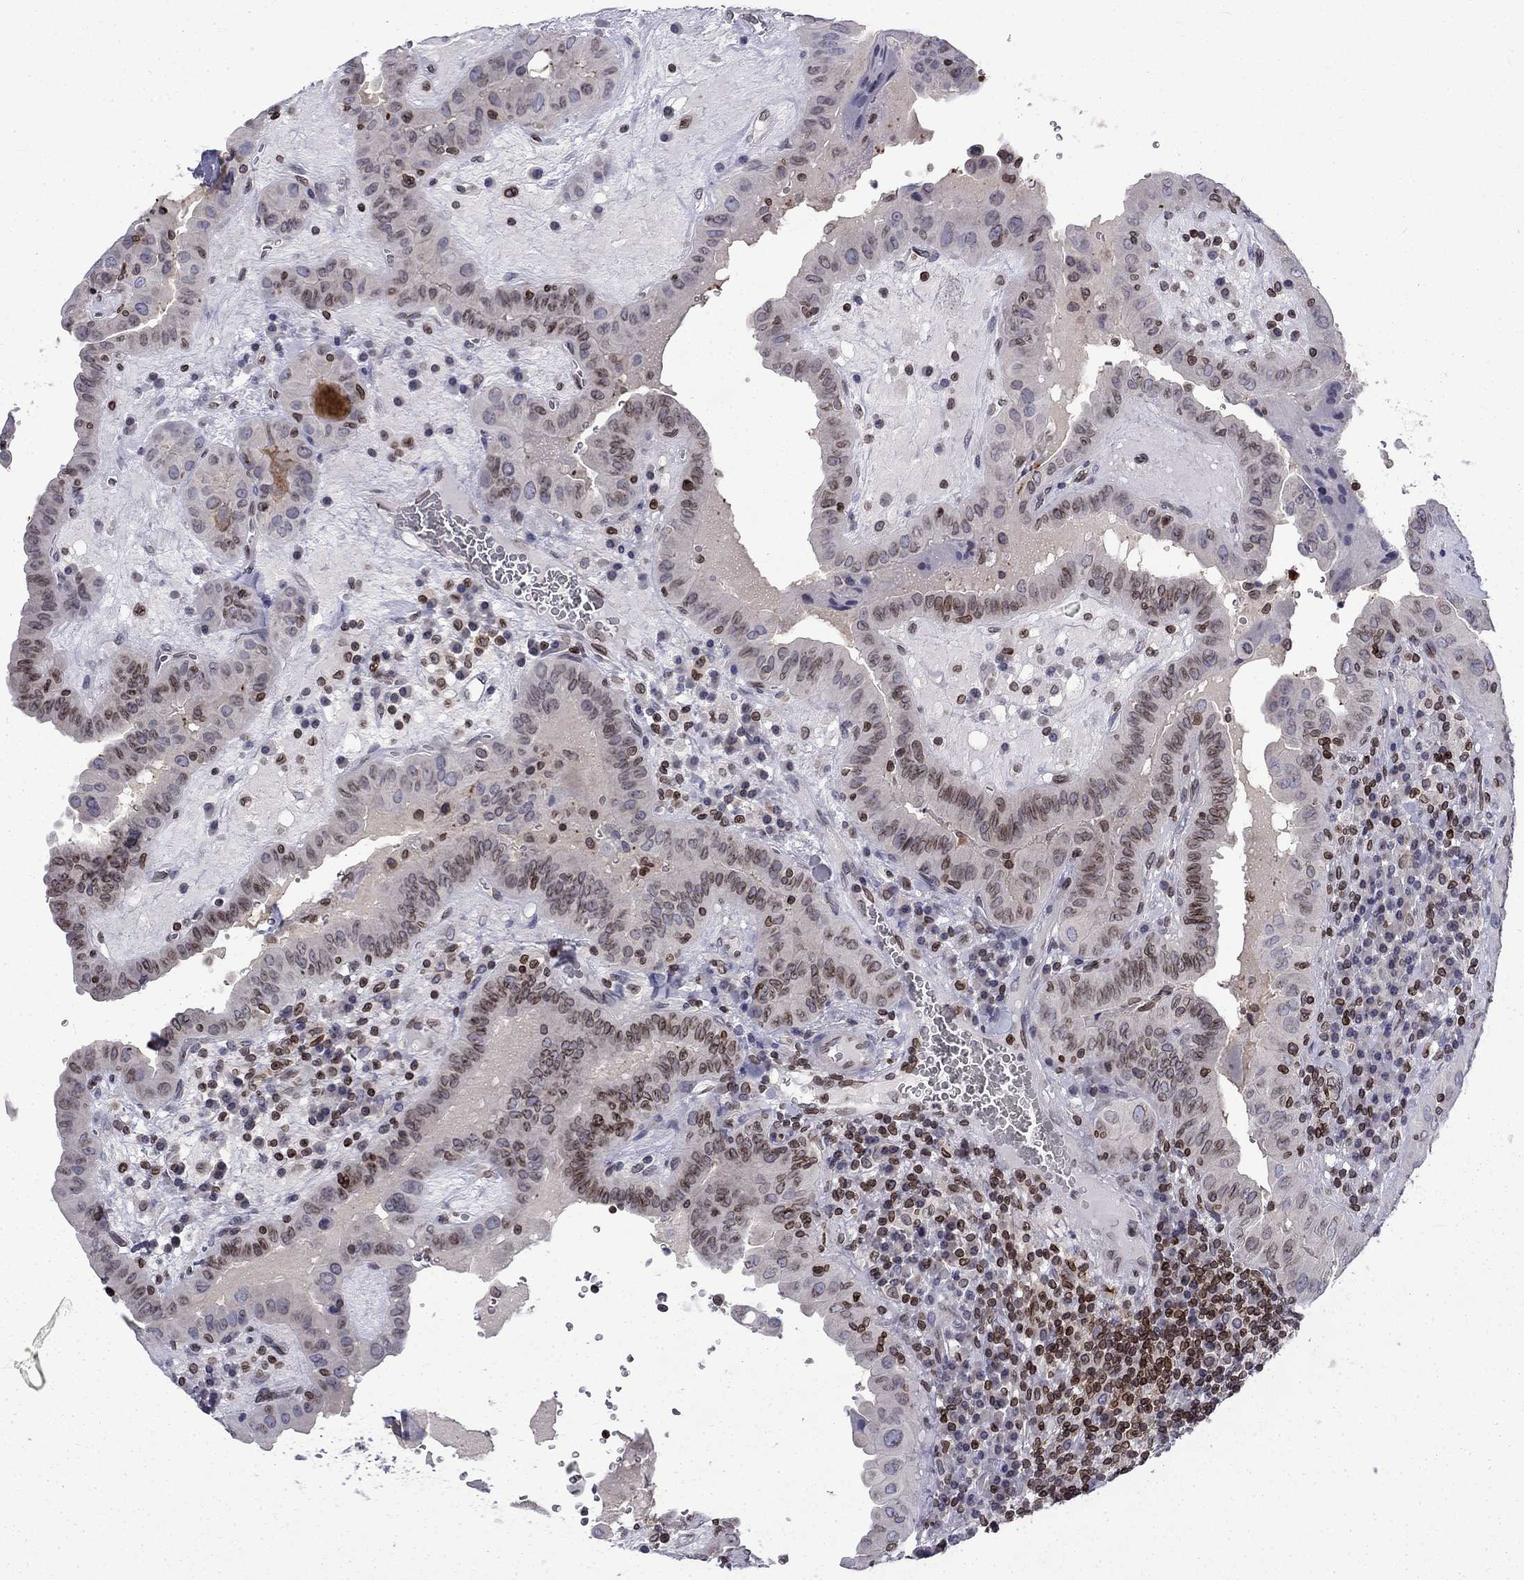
{"staining": {"intensity": "moderate", "quantity": "<25%", "location": "cytoplasmic/membranous,nuclear"}, "tissue": "thyroid cancer", "cell_type": "Tumor cells", "image_type": "cancer", "snomed": [{"axis": "morphology", "description": "Papillary adenocarcinoma, NOS"}, {"axis": "topography", "description": "Thyroid gland"}], "caption": "Protein analysis of papillary adenocarcinoma (thyroid) tissue shows moderate cytoplasmic/membranous and nuclear expression in approximately <25% of tumor cells.", "gene": "SLA", "patient": {"sex": "female", "age": 37}}